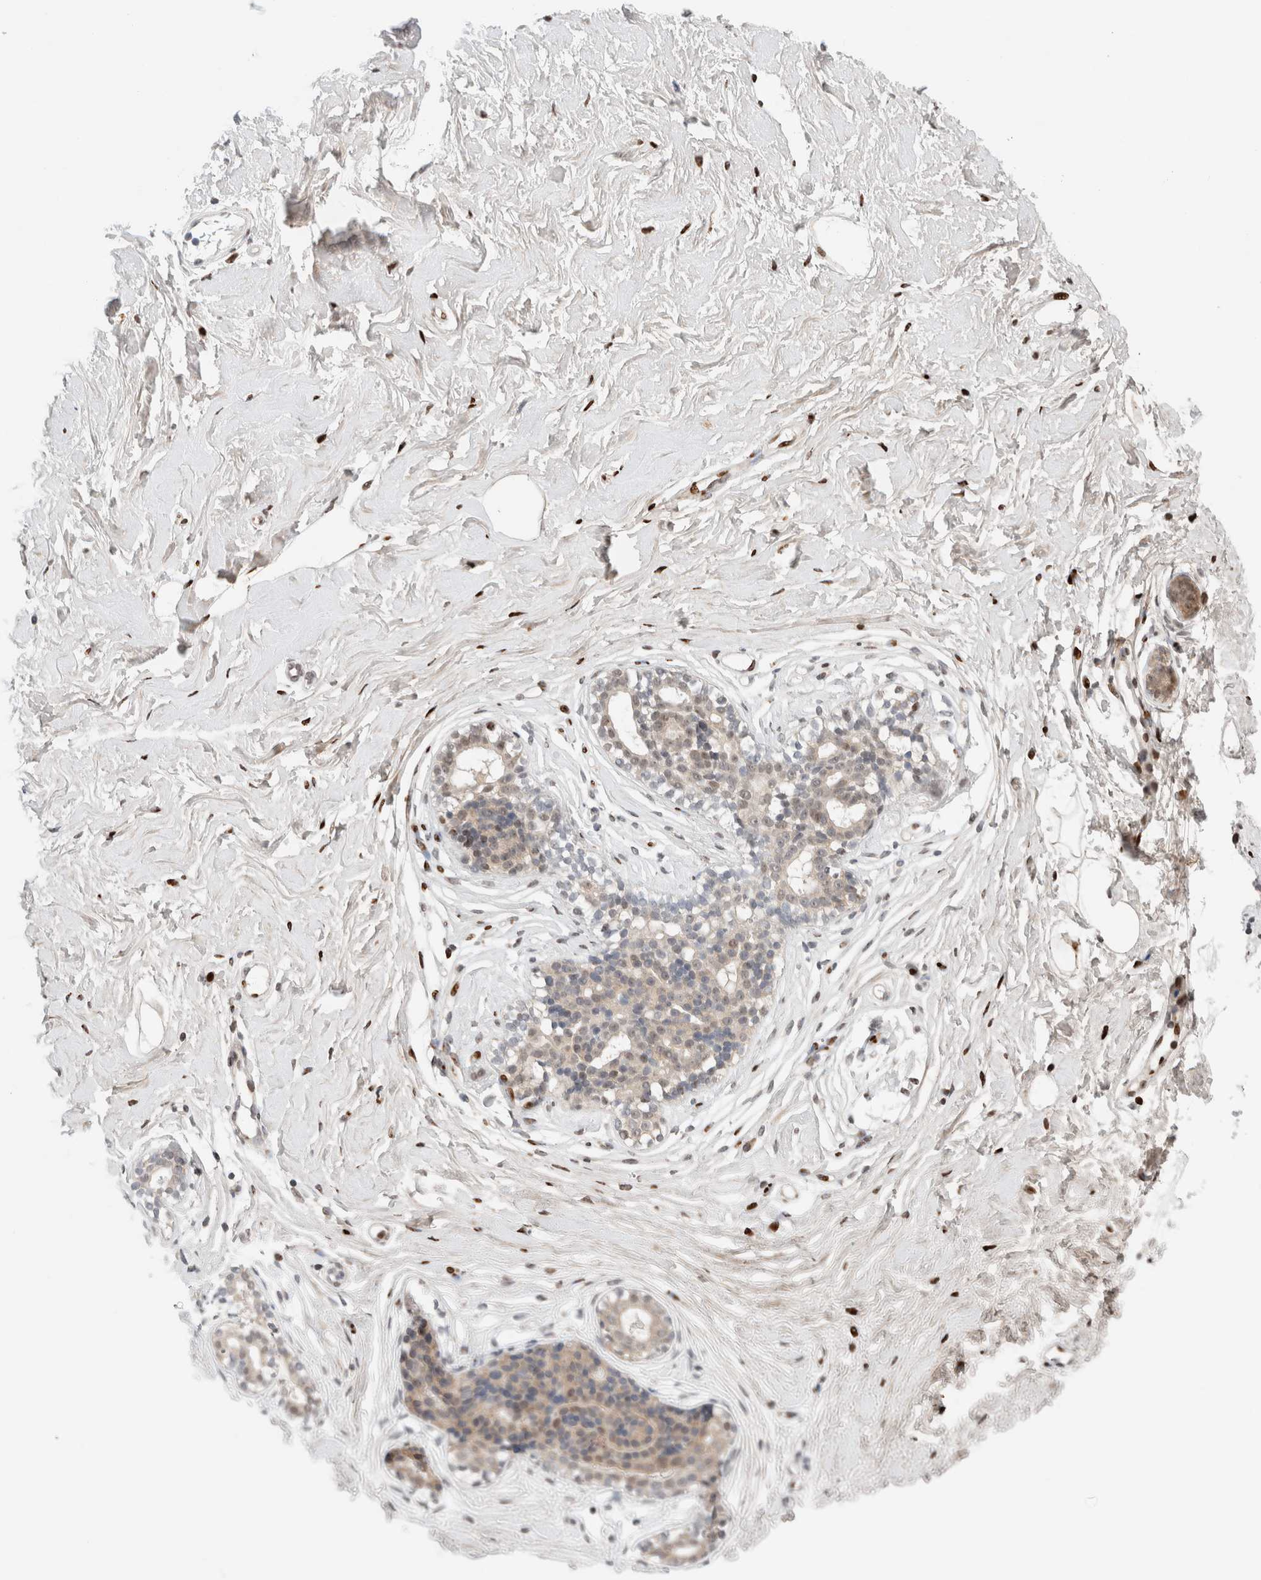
{"staining": {"intensity": "weak", "quantity": "25%-75%", "location": "cytoplasmic/membranous,nuclear"}, "tissue": "breast", "cell_type": "Adipocytes", "image_type": "normal", "snomed": [{"axis": "morphology", "description": "Normal tissue, NOS"}, {"axis": "topography", "description": "Breast"}], "caption": "This image demonstrates immunohistochemistry staining of normal human breast, with low weak cytoplasmic/membranous,nuclear expression in about 25%-75% of adipocytes.", "gene": "ERI3", "patient": {"sex": "female", "age": 23}}